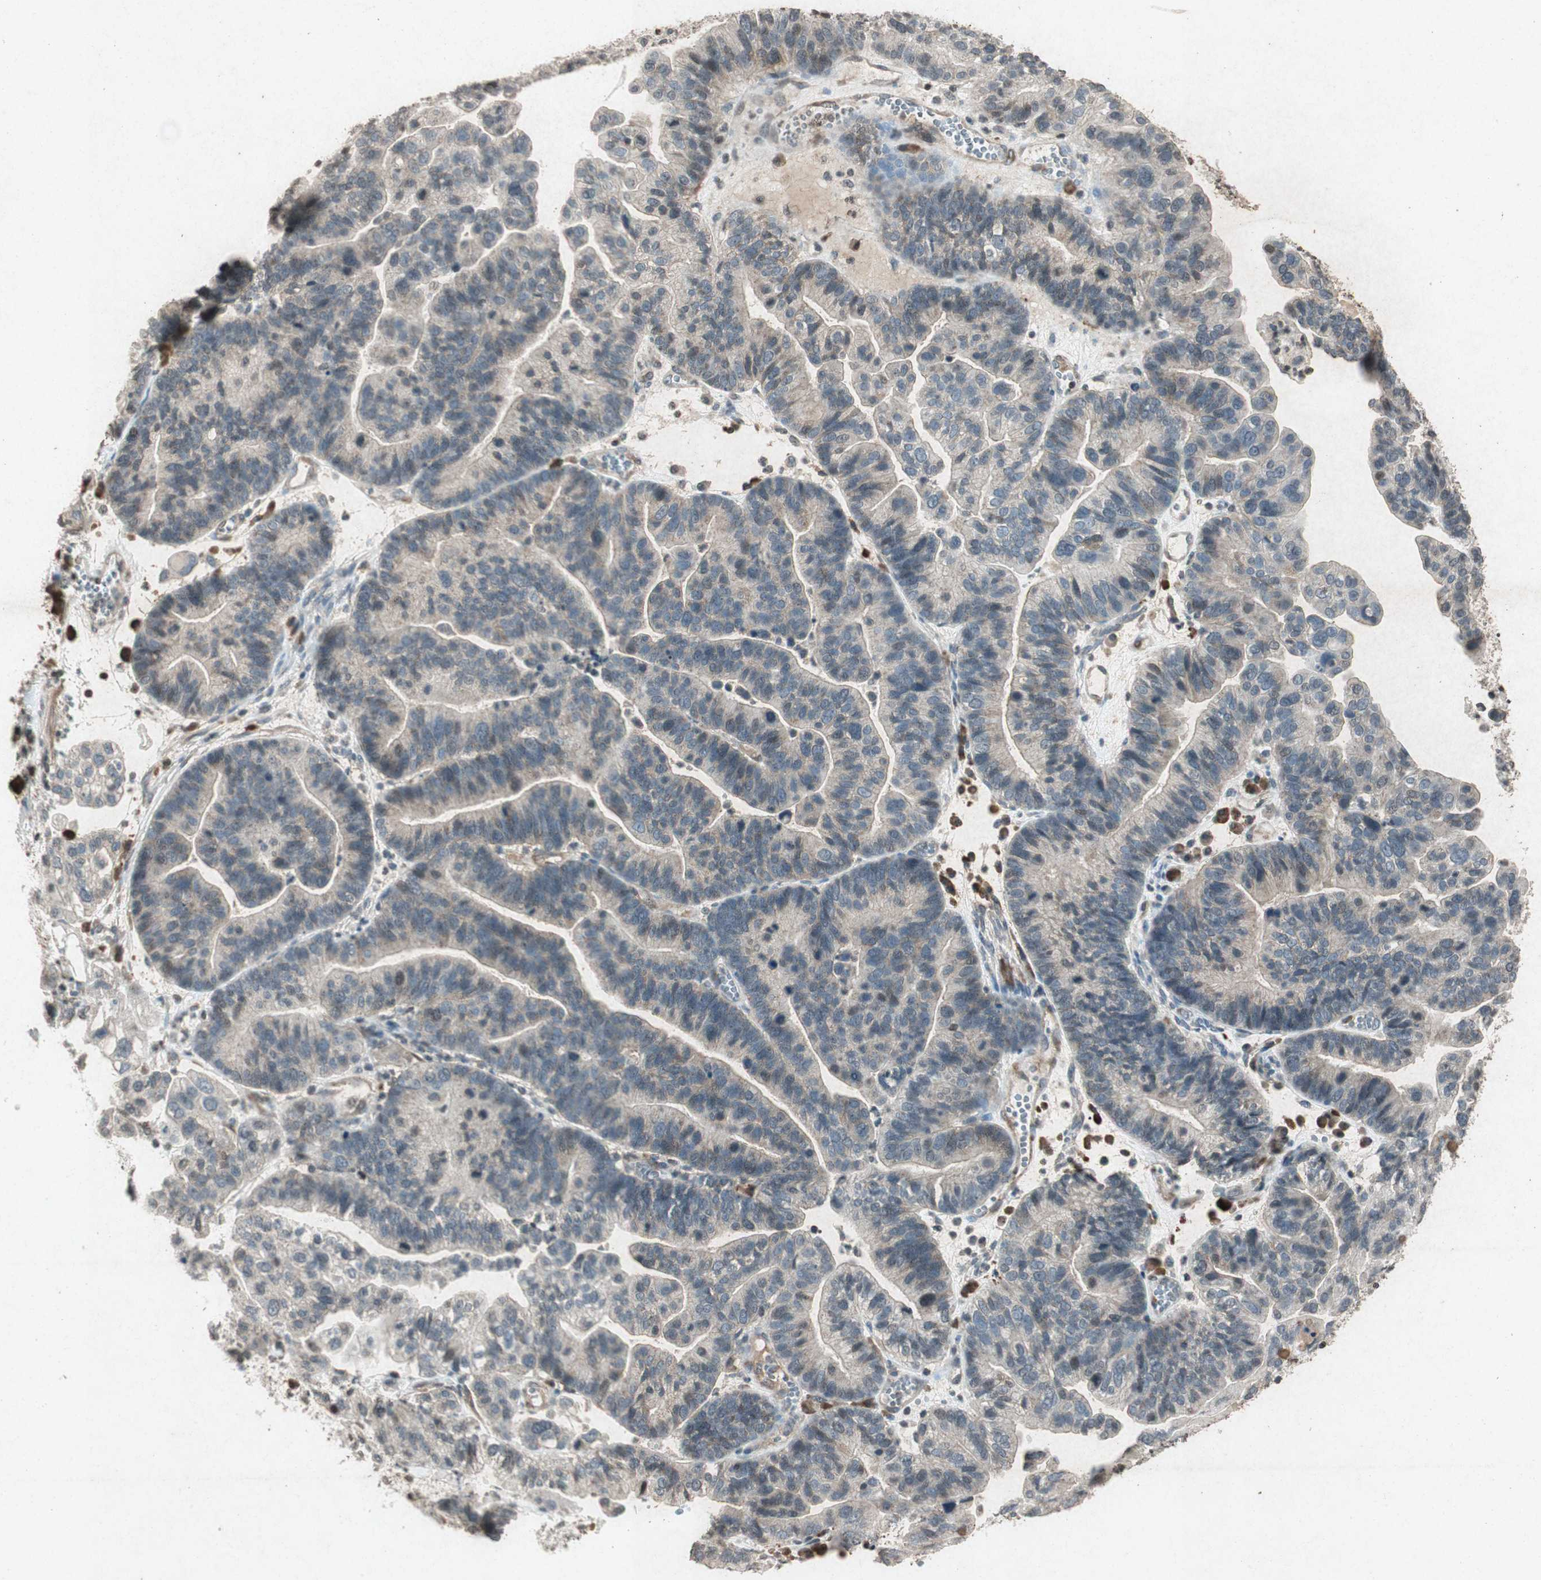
{"staining": {"intensity": "weak", "quantity": "25%-75%", "location": "nuclear"}, "tissue": "ovarian cancer", "cell_type": "Tumor cells", "image_type": "cancer", "snomed": [{"axis": "morphology", "description": "Cystadenocarcinoma, serous, NOS"}, {"axis": "topography", "description": "Ovary"}], "caption": "Brown immunohistochemical staining in human ovarian cancer (serous cystadenocarcinoma) reveals weak nuclear expression in about 25%-75% of tumor cells.", "gene": "PRKG1", "patient": {"sex": "female", "age": 56}}